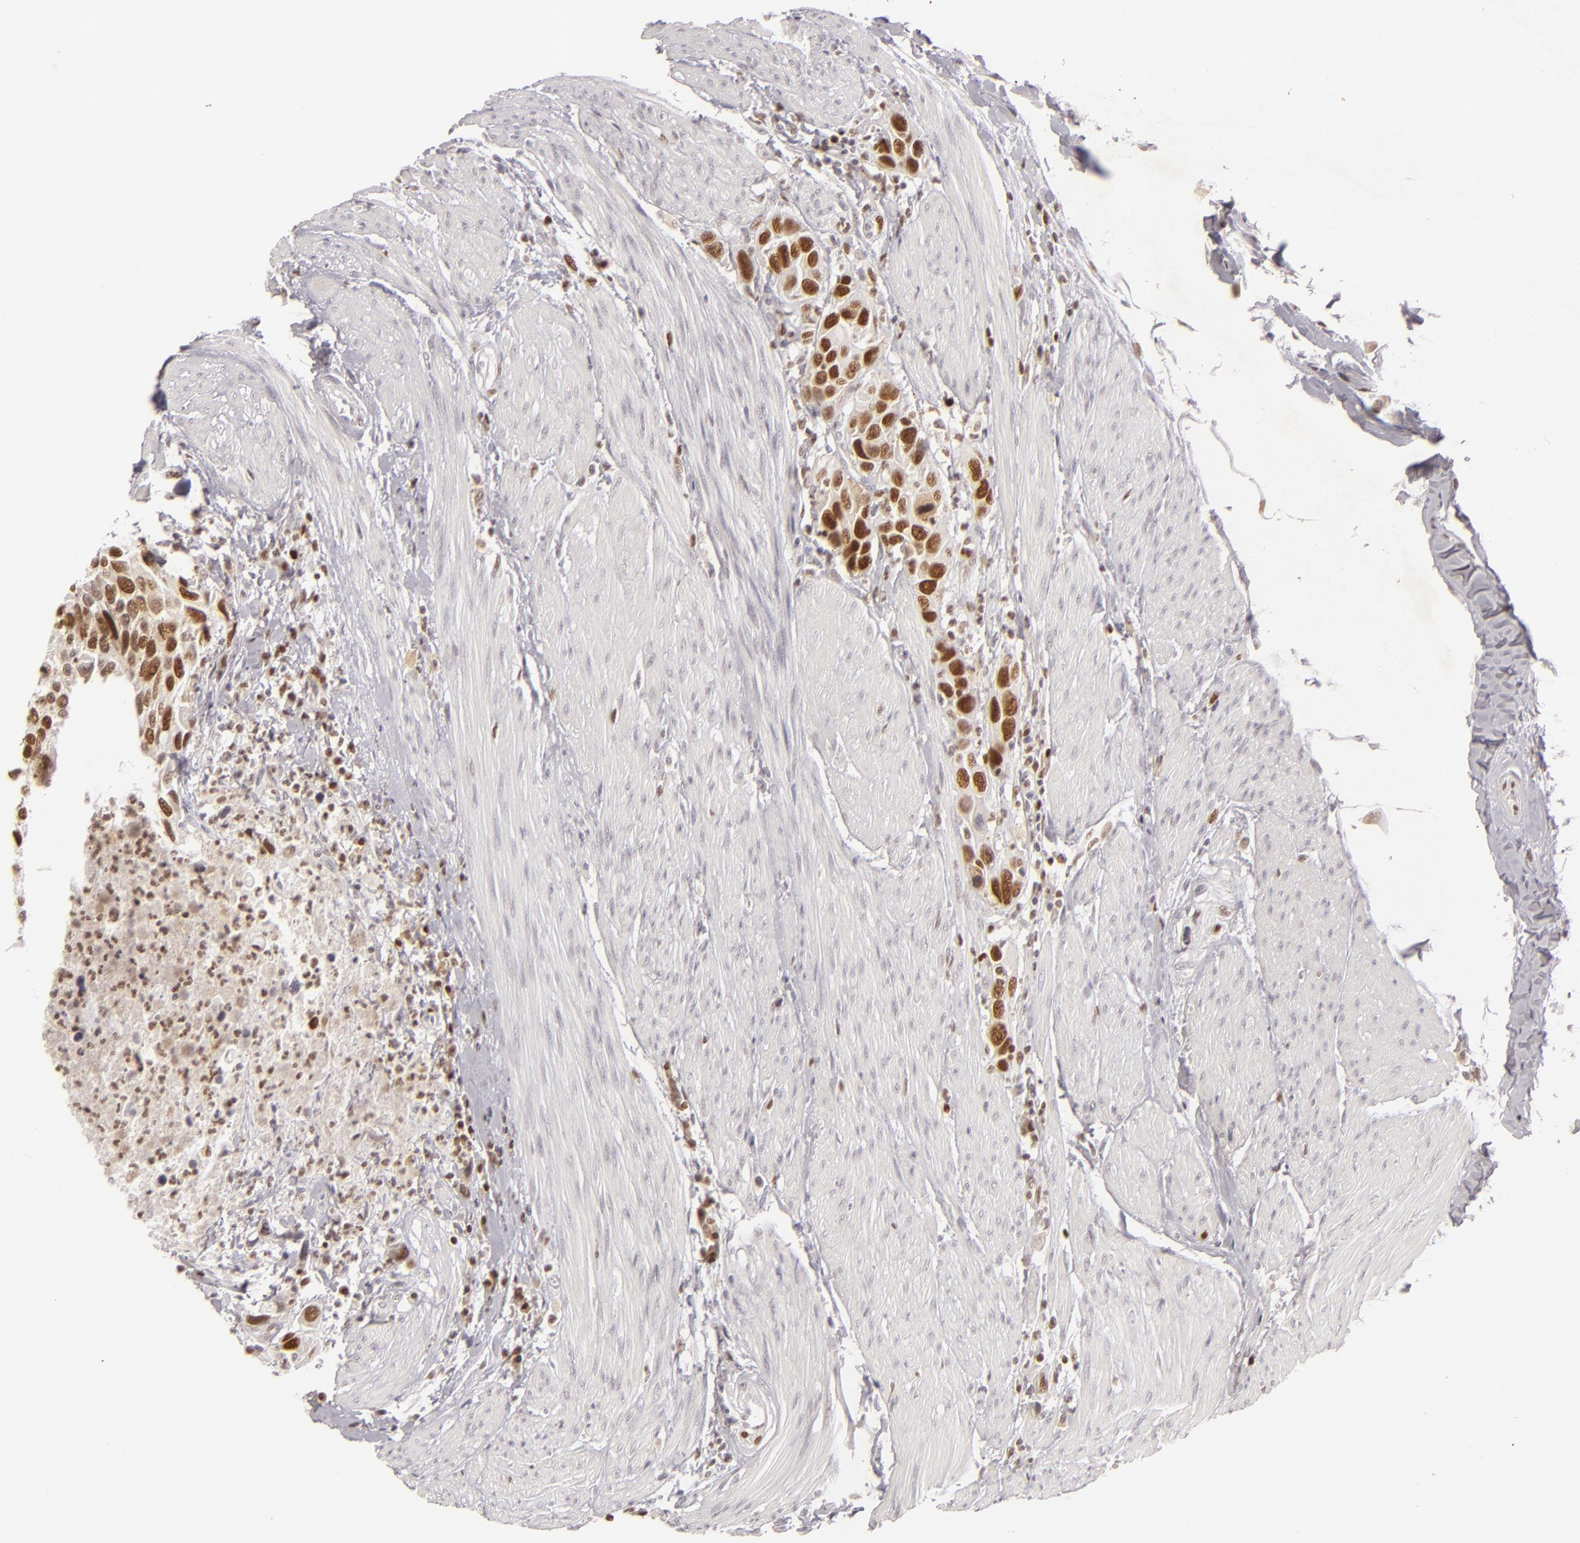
{"staining": {"intensity": "strong", "quantity": ">75%", "location": "nuclear"}, "tissue": "urothelial cancer", "cell_type": "Tumor cells", "image_type": "cancer", "snomed": [{"axis": "morphology", "description": "Urothelial carcinoma, High grade"}, {"axis": "topography", "description": "Urinary bladder"}], "caption": "A brown stain highlights strong nuclear expression of a protein in human urothelial cancer tumor cells. (DAB (3,3'-diaminobenzidine) IHC with brightfield microscopy, high magnification).", "gene": "FEN1", "patient": {"sex": "male", "age": 66}}